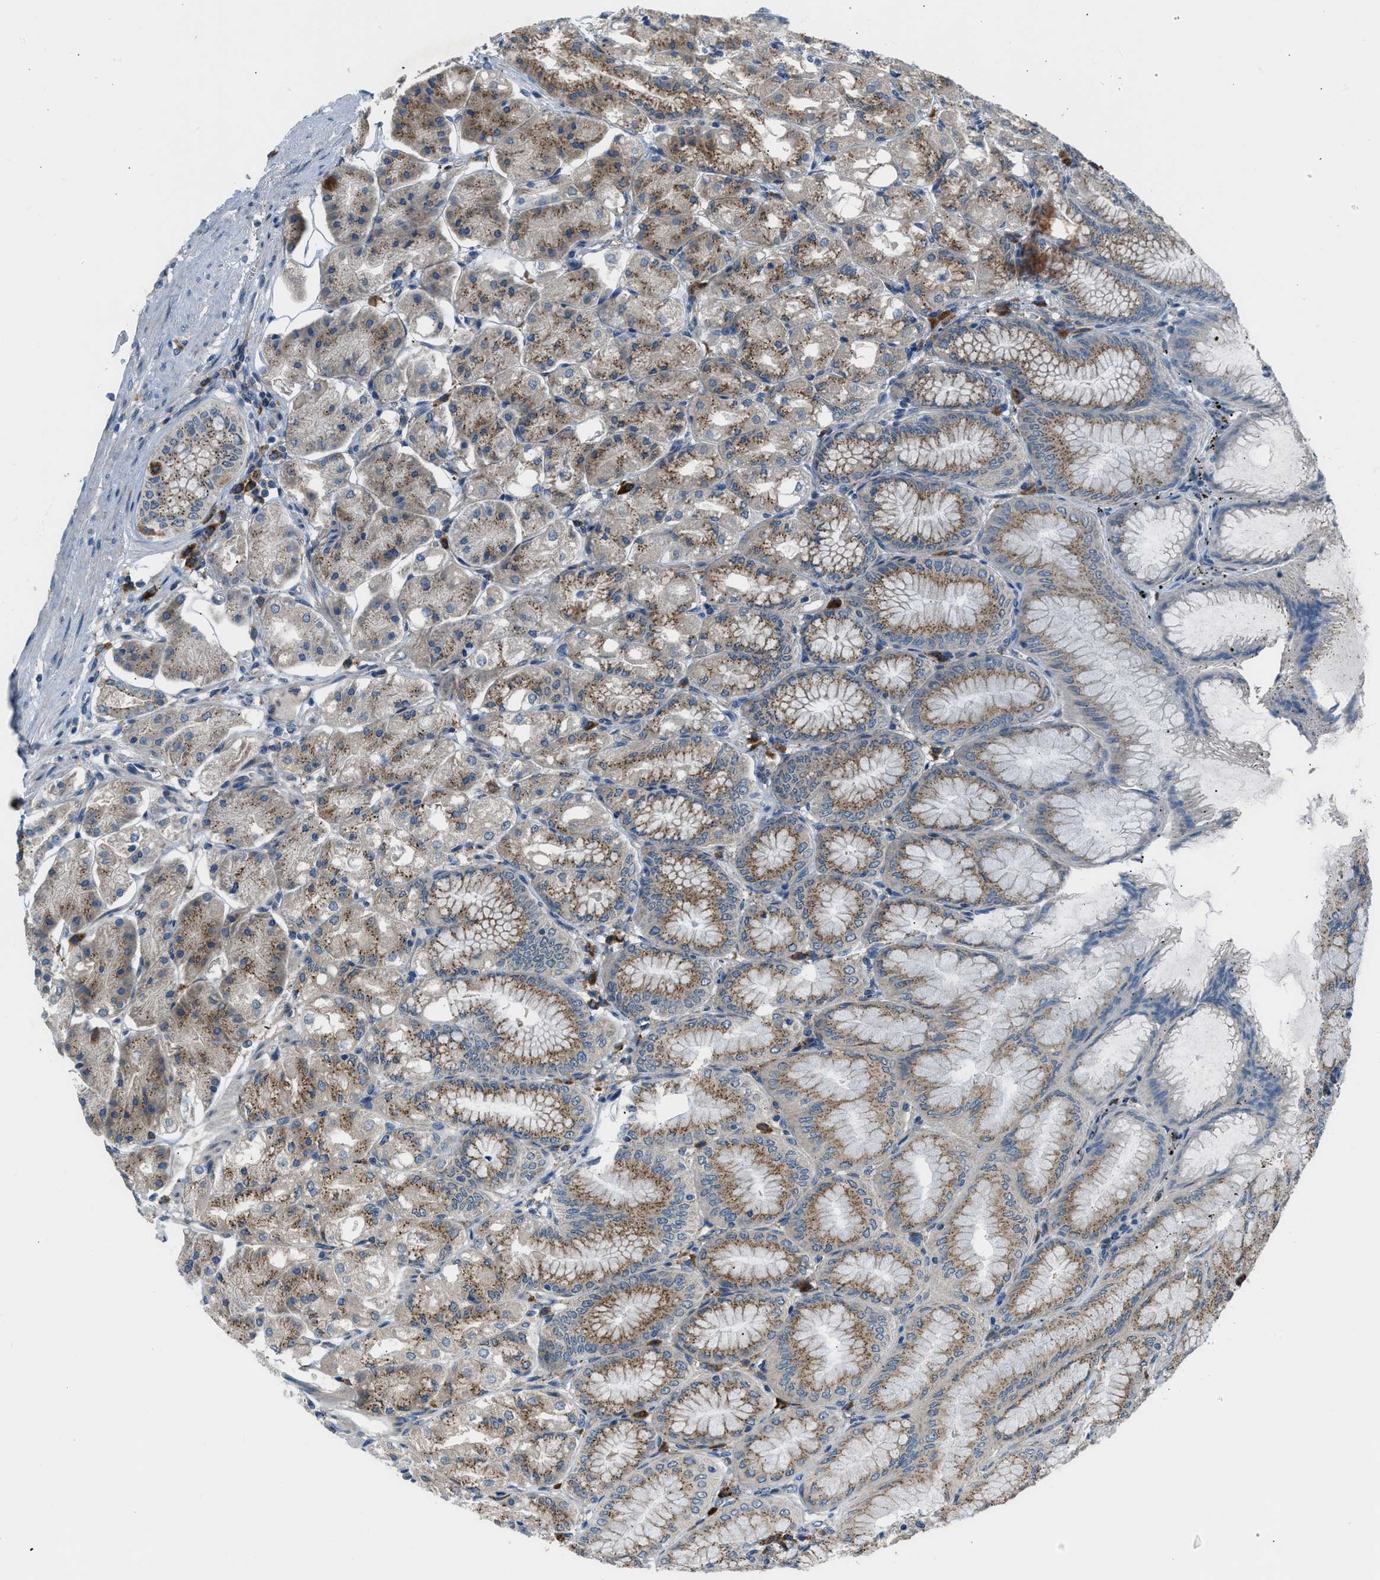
{"staining": {"intensity": "moderate", "quantity": ">75%", "location": "cytoplasmic/membranous"}, "tissue": "stomach", "cell_type": "Glandular cells", "image_type": "normal", "snomed": [{"axis": "morphology", "description": "Normal tissue, NOS"}, {"axis": "topography", "description": "Stomach, lower"}], "caption": "High-magnification brightfield microscopy of normal stomach stained with DAB (brown) and counterstained with hematoxylin (blue). glandular cells exhibit moderate cytoplasmic/membranous positivity is present in about>75% of cells. (DAB (3,3'-diaminobenzidine) IHC, brown staining for protein, blue staining for nuclei).", "gene": "EDARADD", "patient": {"sex": "male", "age": 71}}